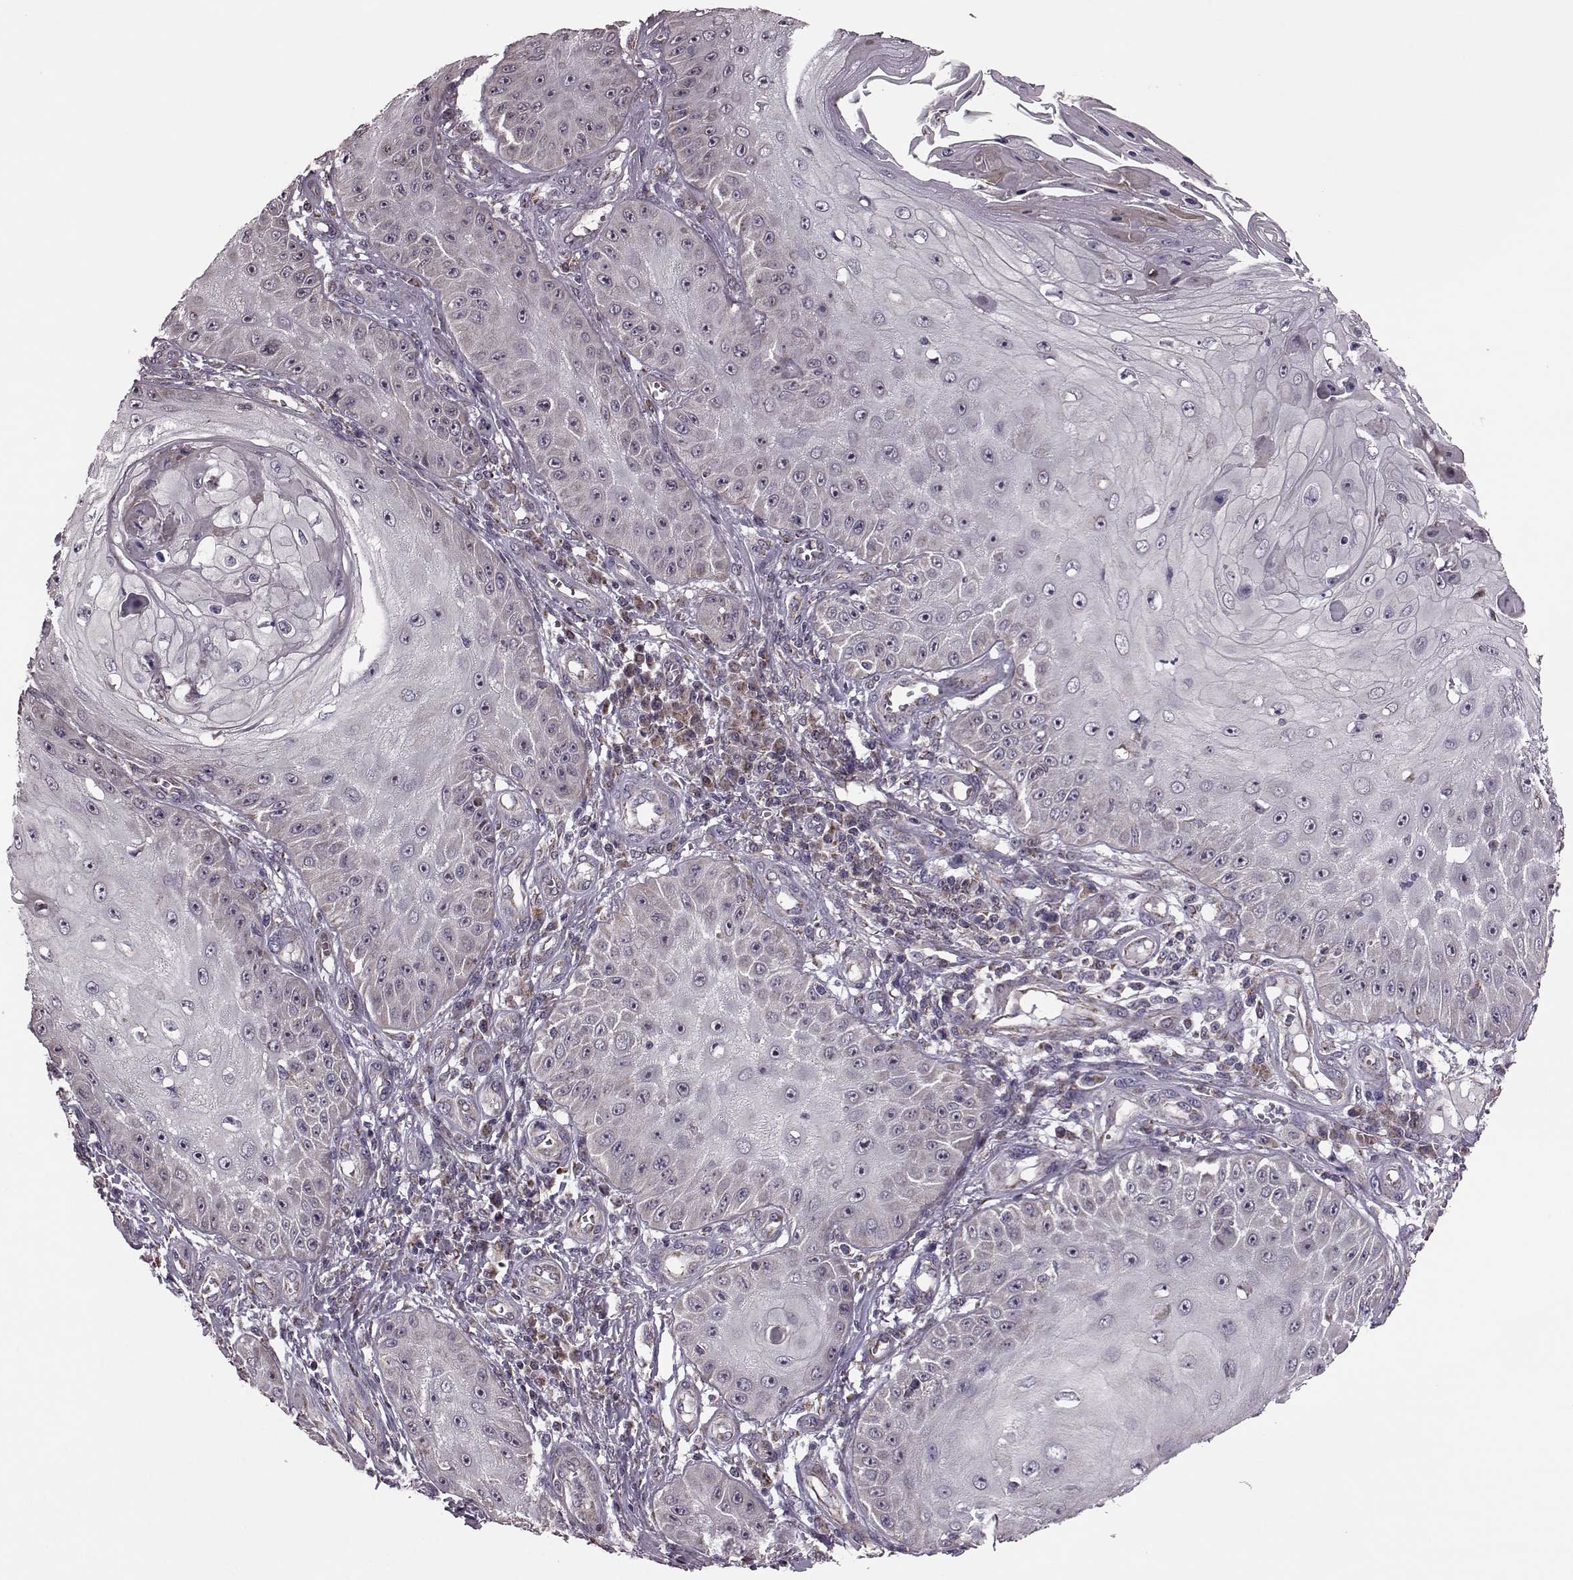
{"staining": {"intensity": "negative", "quantity": "none", "location": "none"}, "tissue": "skin cancer", "cell_type": "Tumor cells", "image_type": "cancer", "snomed": [{"axis": "morphology", "description": "Squamous cell carcinoma, NOS"}, {"axis": "topography", "description": "Skin"}], "caption": "Tumor cells show no significant staining in skin squamous cell carcinoma. Nuclei are stained in blue.", "gene": "PUDP", "patient": {"sex": "male", "age": 70}}